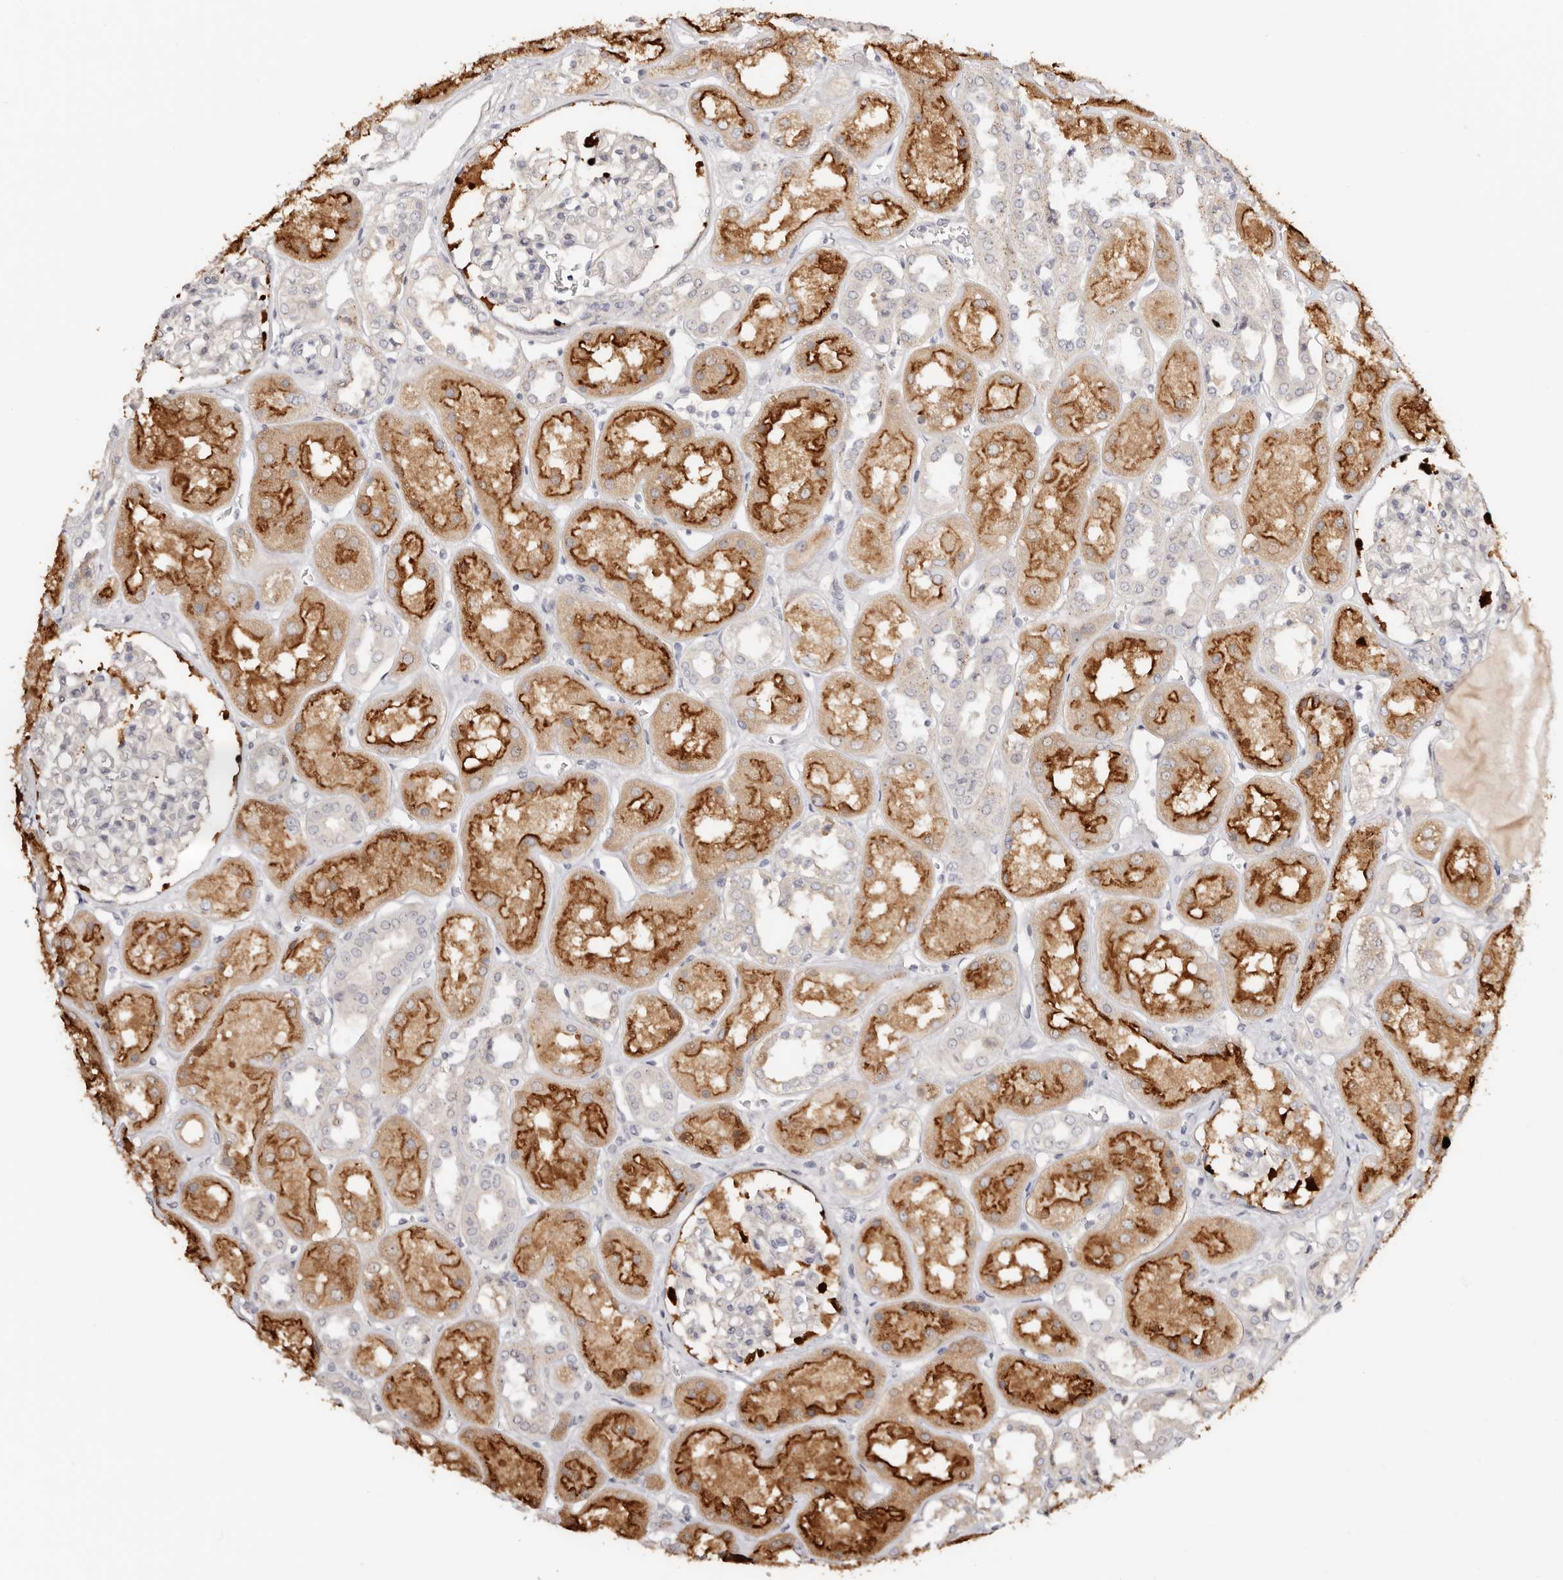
{"staining": {"intensity": "moderate", "quantity": "<25%", "location": "cytoplasmic/membranous"}, "tissue": "kidney", "cell_type": "Cells in glomeruli", "image_type": "normal", "snomed": [{"axis": "morphology", "description": "Normal tissue, NOS"}, {"axis": "topography", "description": "Kidney"}], "caption": "Protein analysis of normal kidney shows moderate cytoplasmic/membranous expression in approximately <25% of cells in glomeruli.", "gene": "ODF2L", "patient": {"sex": "male", "age": 70}}